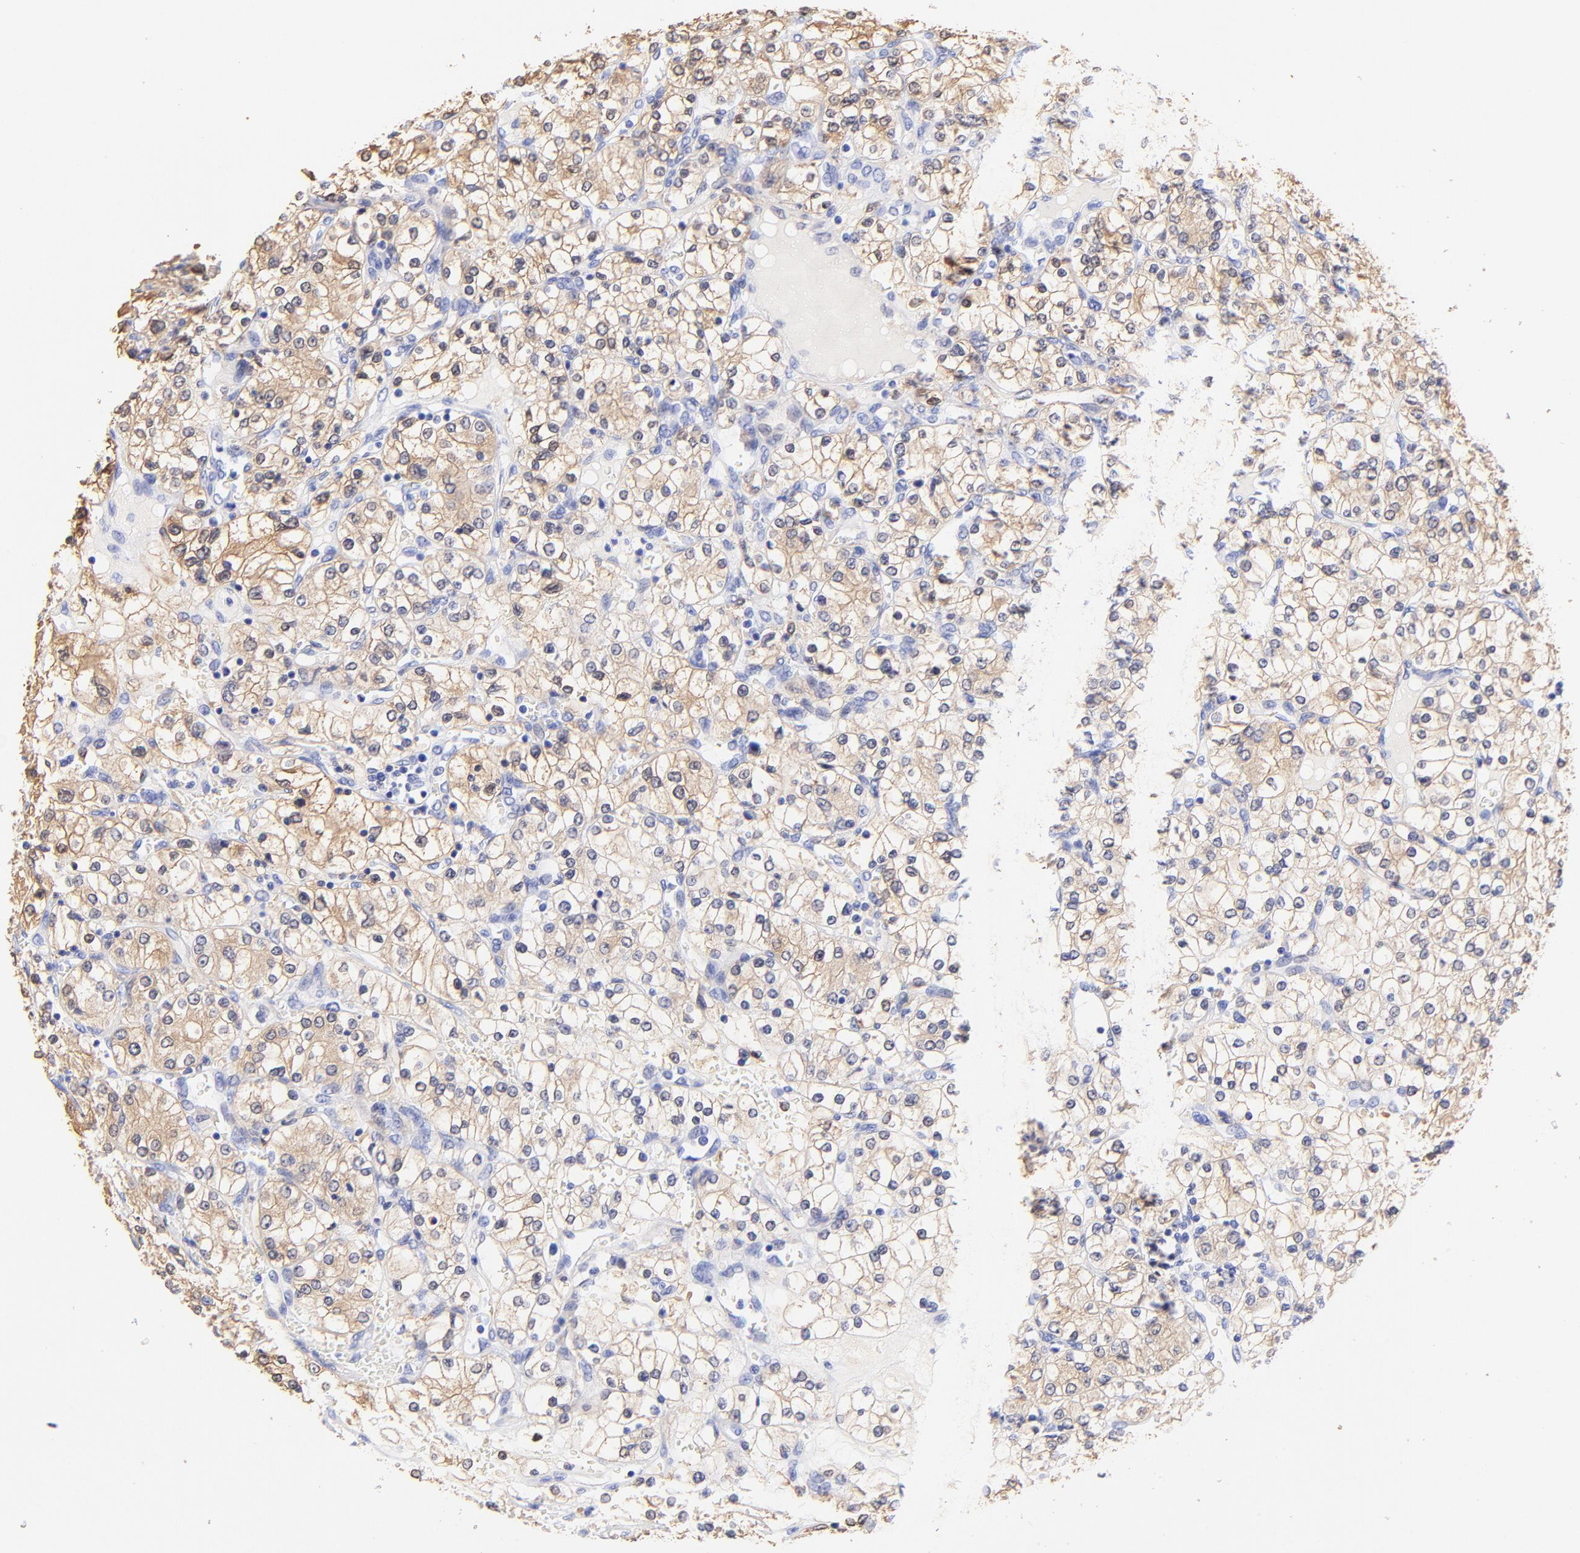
{"staining": {"intensity": "weak", "quantity": ">75%", "location": "cytoplasmic/membranous"}, "tissue": "renal cancer", "cell_type": "Tumor cells", "image_type": "cancer", "snomed": [{"axis": "morphology", "description": "Adenocarcinoma, NOS"}, {"axis": "topography", "description": "Kidney"}], "caption": "This photomicrograph shows IHC staining of human adenocarcinoma (renal), with low weak cytoplasmic/membranous expression in approximately >75% of tumor cells.", "gene": "ALDH1A1", "patient": {"sex": "female", "age": 62}}